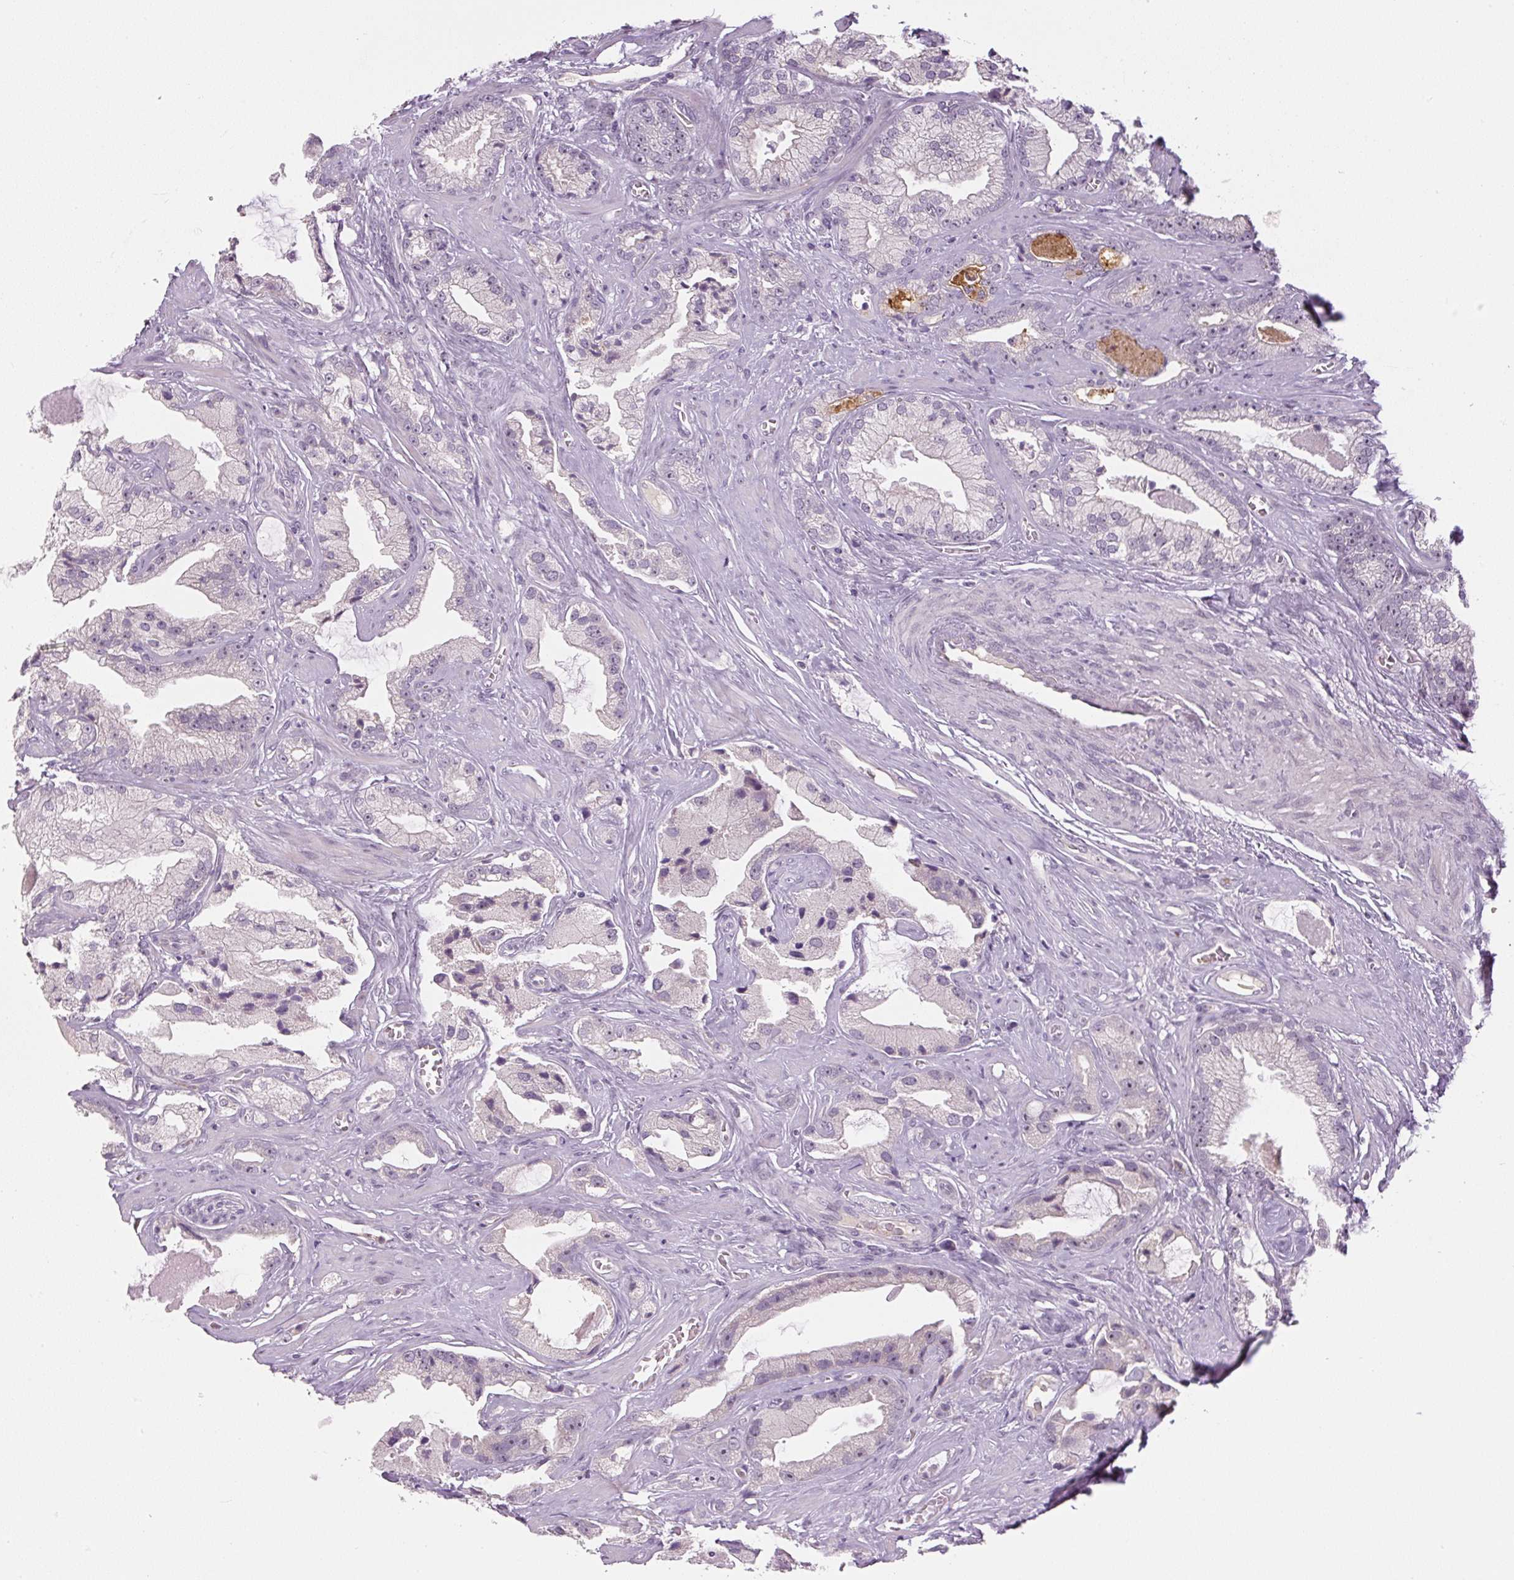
{"staining": {"intensity": "negative", "quantity": "none", "location": "none"}, "tissue": "prostate cancer", "cell_type": "Tumor cells", "image_type": "cancer", "snomed": [{"axis": "morphology", "description": "Adenocarcinoma, High grade"}, {"axis": "topography", "description": "Prostate"}], "caption": "A high-resolution photomicrograph shows immunohistochemistry (IHC) staining of adenocarcinoma (high-grade) (prostate), which displays no significant positivity in tumor cells.", "gene": "SGF29", "patient": {"sex": "male", "age": 68}}